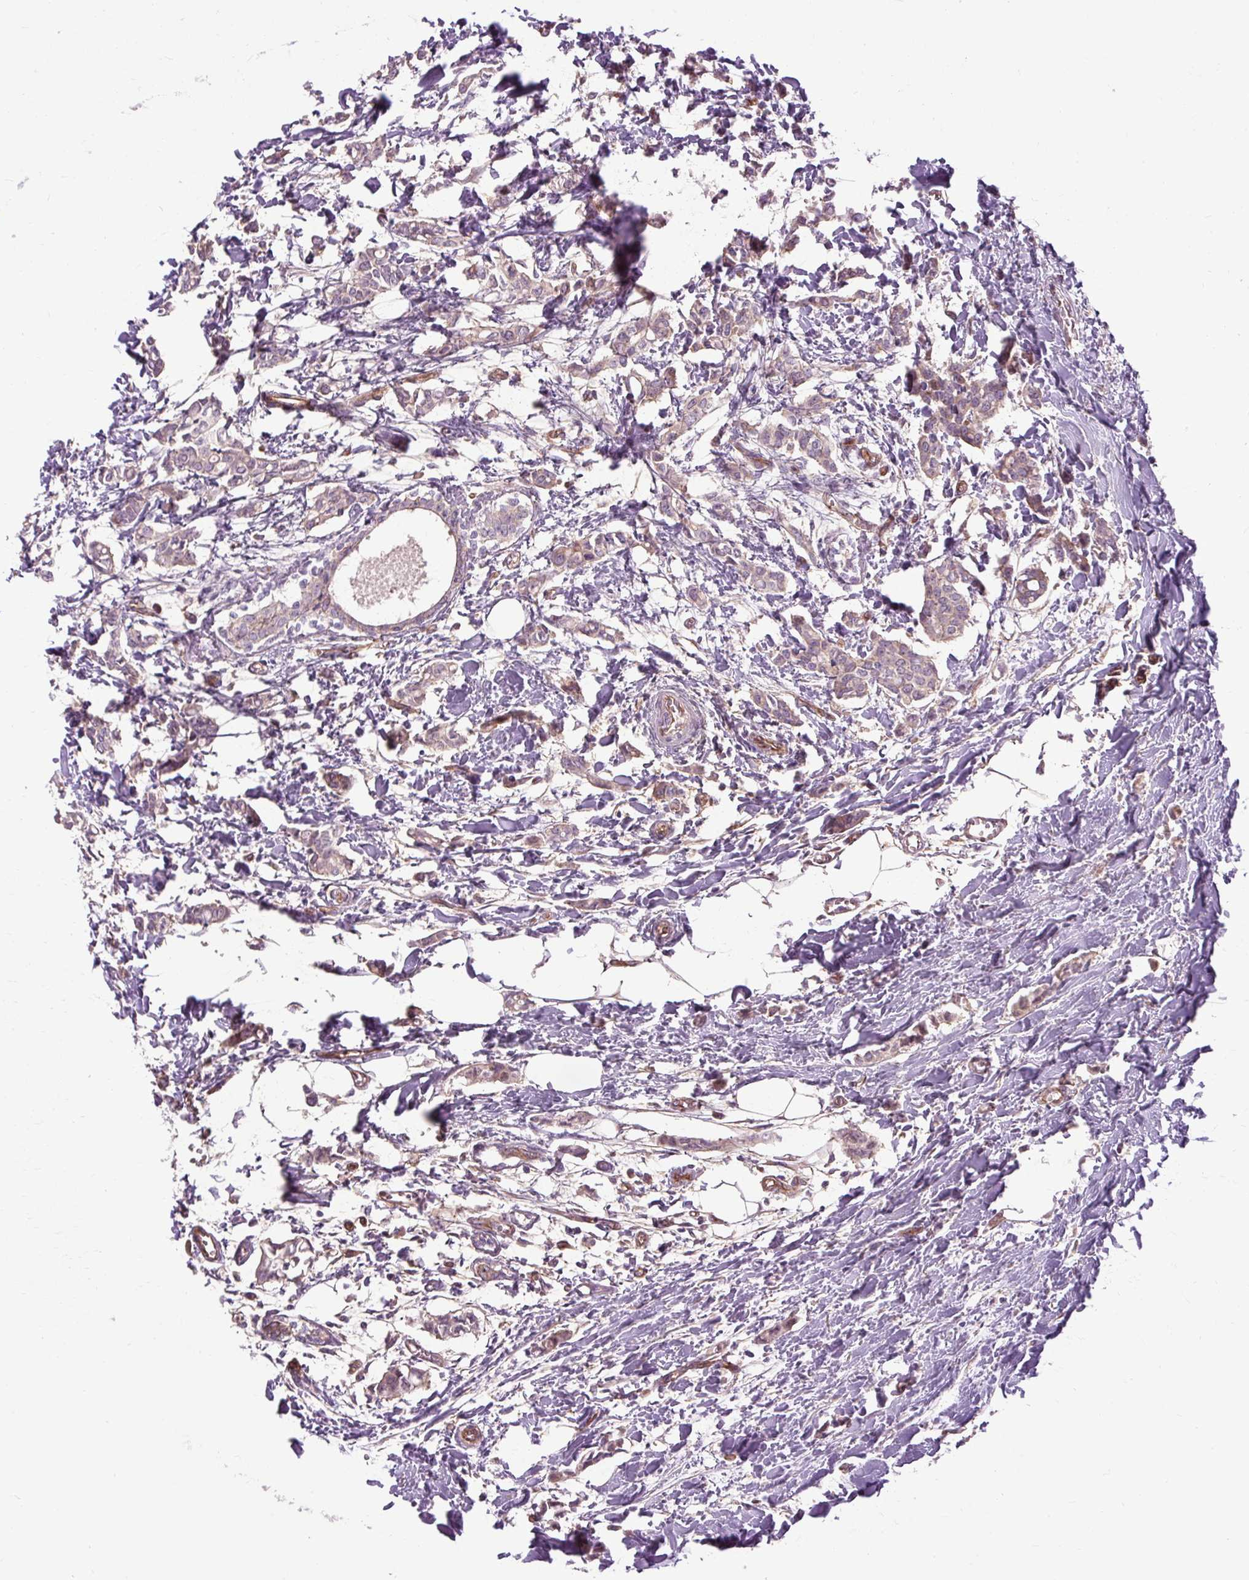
{"staining": {"intensity": "weak", "quantity": "25%-75%", "location": "cytoplasmic/membranous"}, "tissue": "breast cancer", "cell_type": "Tumor cells", "image_type": "cancer", "snomed": [{"axis": "morphology", "description": "Duct carcinoma"}, {"axis": "topography", "description": "Breast"}], "caption": "An image of human breast cancer stained for a protein demonstrates weak cytoplasmic/membranous brown staining in tumor cells.", "gene": "CCDC93", "patient": {"sex": "female", "age": 41}}